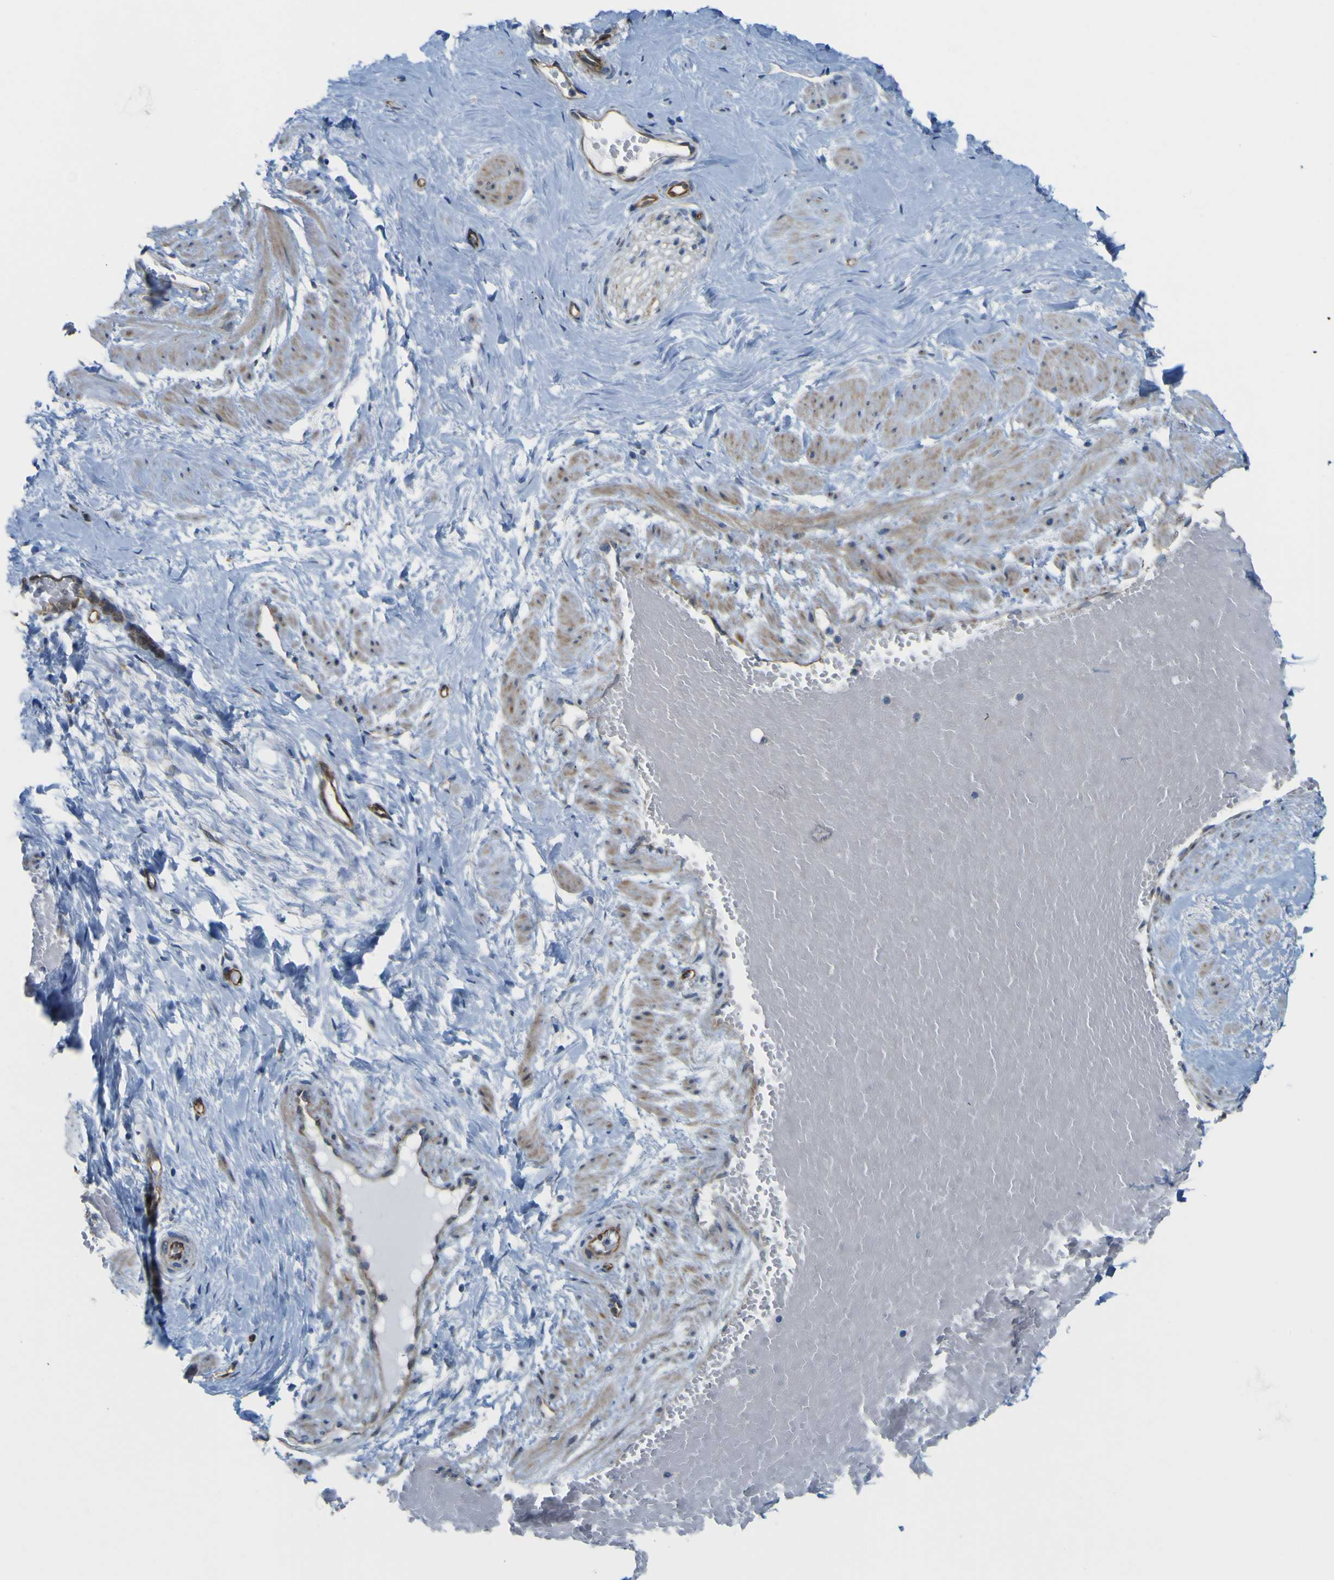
{"staining": {"intensity": "weak", "quantity": ">75%", "location": "cytoplasmic/membranous"}, "tissue": "adipose tissue", "cell_type": "Adipocytes", "image_type": "normal", "snomed": [{"axis": "morphology", "description": "Normal tissue, NOS"}, {"axis": "topography", "description": "Soft tissue"}, {"axis": "topography", "description": "Vascular tissue"}], "caption": "Brown immunohistochemical staining in unremarkable human adipose tissue reveals weak cytoplasmic/membranous expression in about >75% of adipocytes.", "gene": "JPH1", "patient": {"sex": "female", "age": 35}}